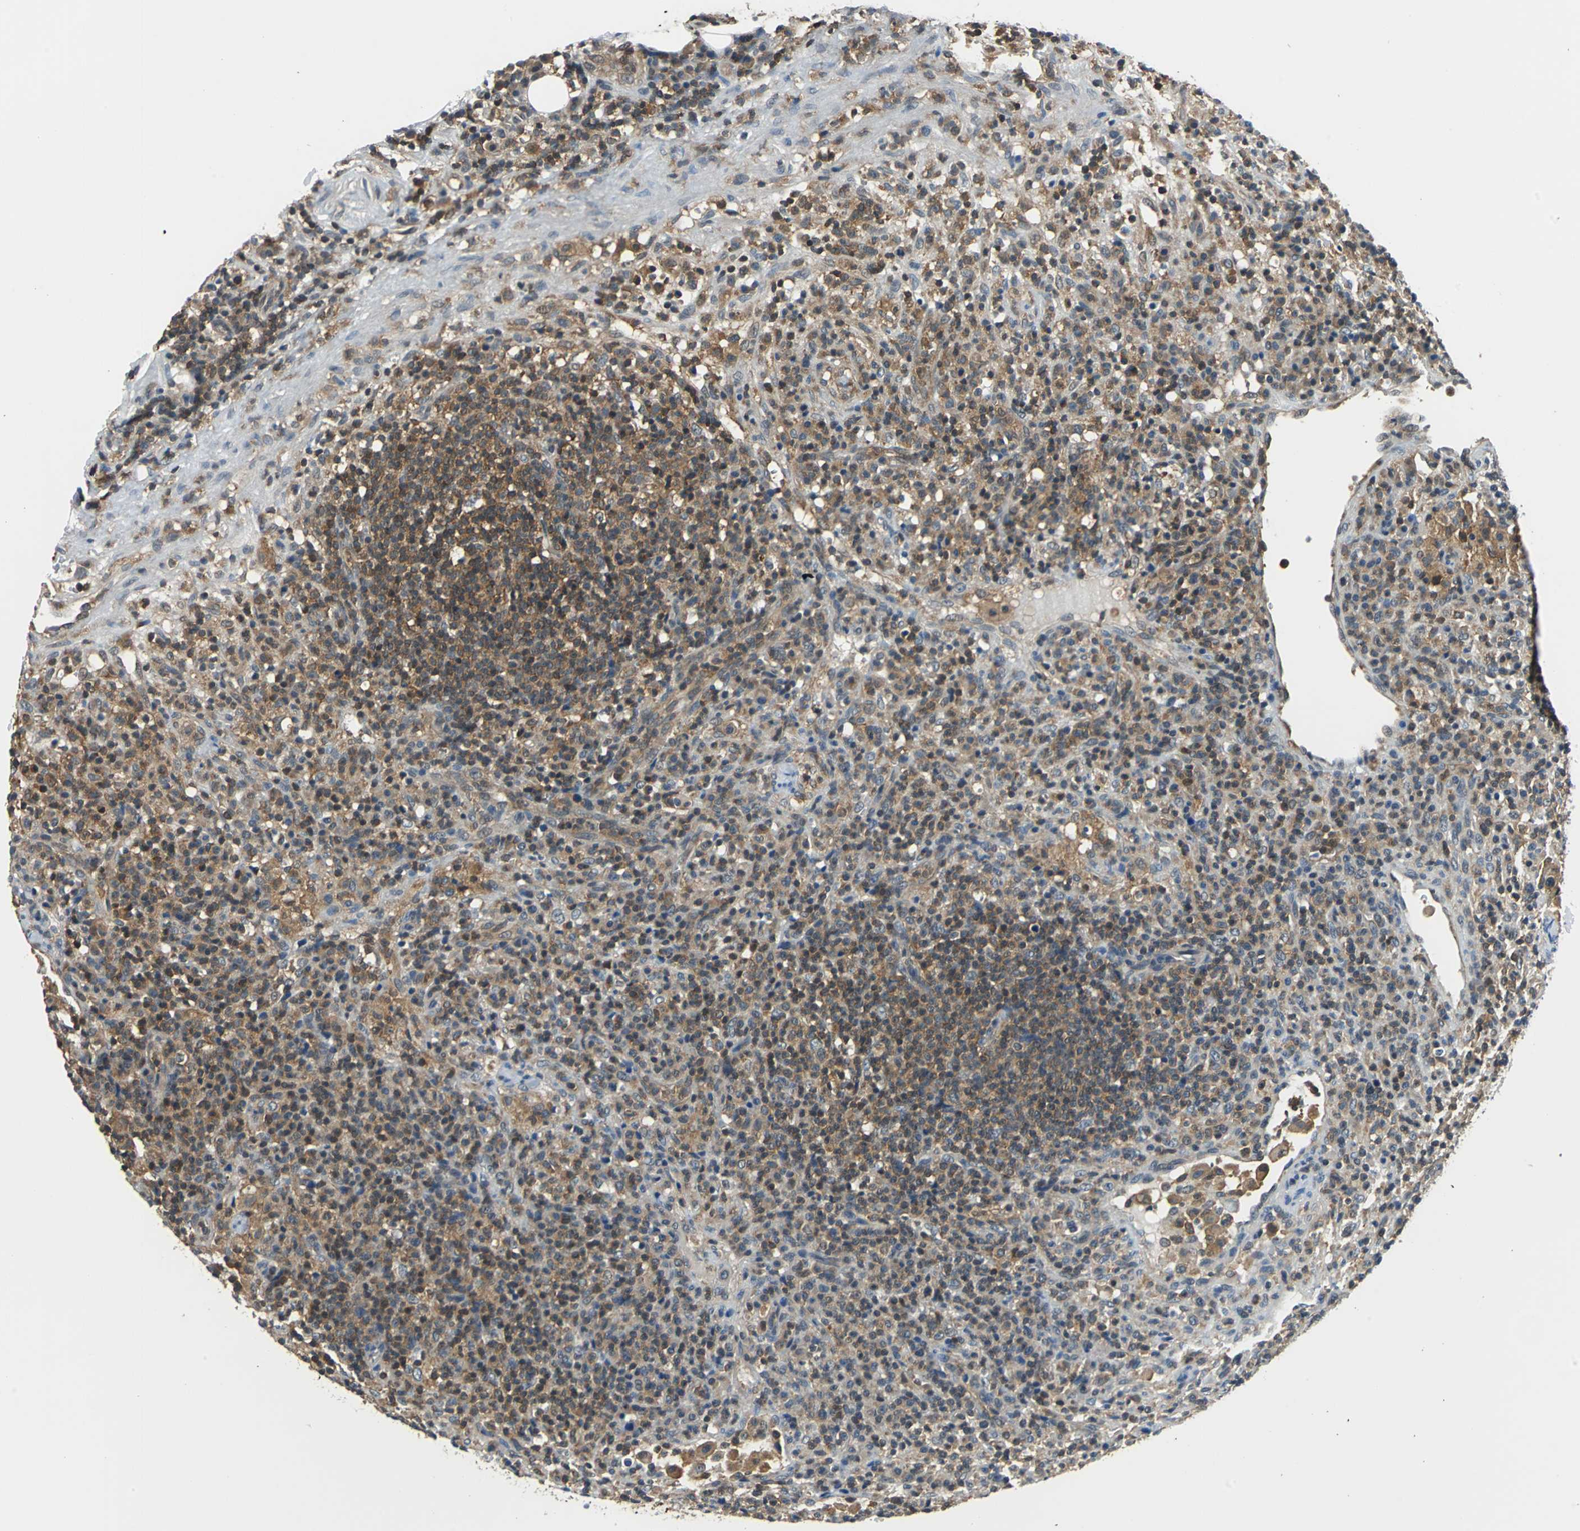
{"staining": {"intensity": "strong", "quantity": ">75%", "location": "cytoplasmic/membranous,nuclear"}, "tissue": "lymphoma", "cell_type": "Tumor cells", "image_type": "cancer", "snomed": [{"axis": "morphology", "description": "Hodgkin's disease, NOS"}, {"axis": "topography", "description": "Lymph node"}], "caption": "Hodgkin's disease was stained to show a protein in brown. There is high levels of strong cytoplasmic/membranous and nuclear staining in approximately >75% of tumor cells.", "gene": "ARPC3", "patient": {"sex": "male", "age": 65}}